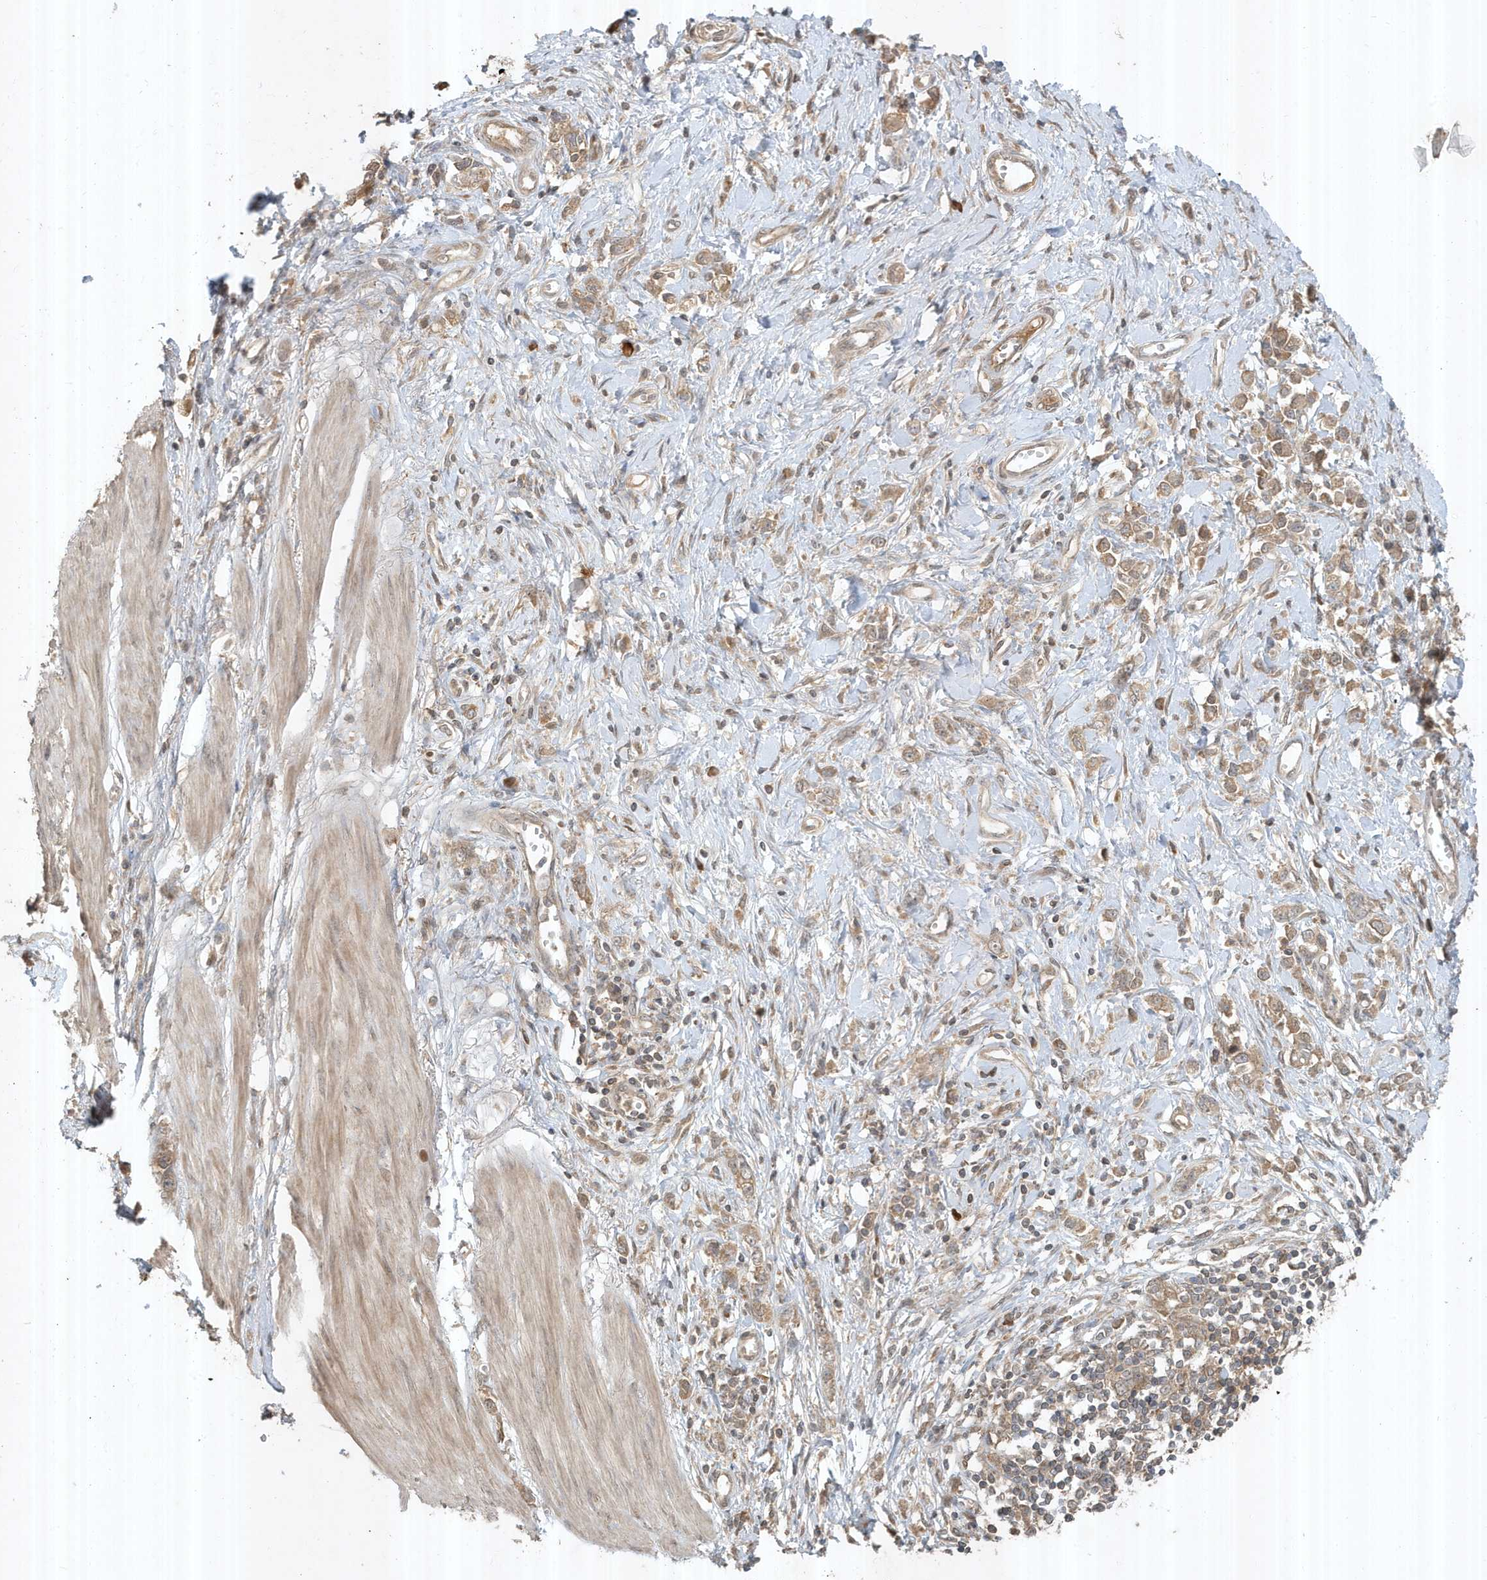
{"staining": {"intensity": "moderate", "quantity": ">75%", "location": "cytoplasmic/membranous"}, "tissue": "stomach cancer", "cell_type": "Tumor cells", "image_type": "cancer", "snomed": [{"axis": "morphology", "description": "Adenocarcinoma, NOS"}, {"axis": "topography", "description": "Stomach"}], "caption": "Stomach cancer was stained to show a protein in brown. There is medium levels of moderate cytoplasmic/membranous staining in approximately >75% of tumor cells.", "gene": "ABCB9", "patient": {"sex": "female", "age": 76}}